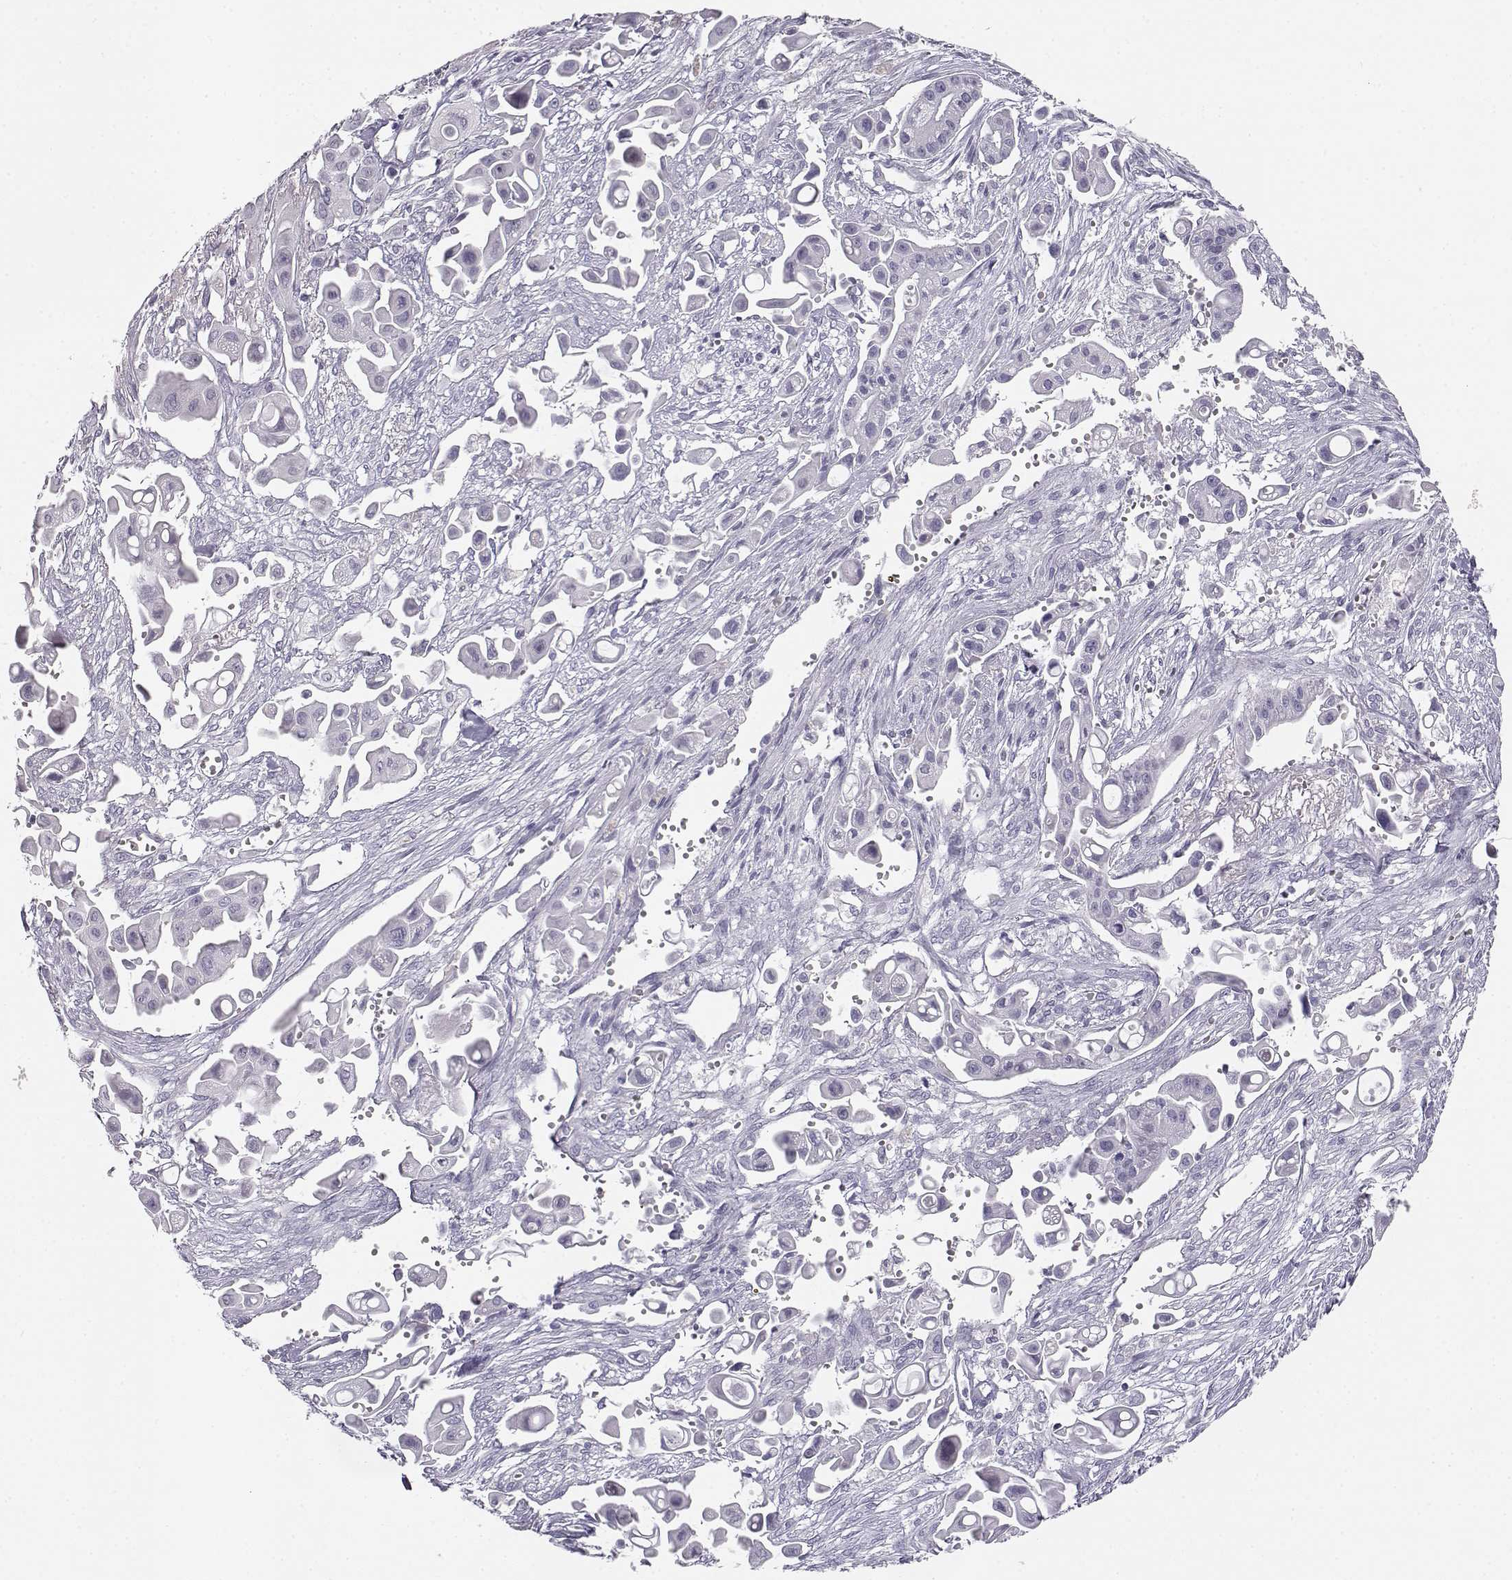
{"staining": {"intensity": "negative", "quantity": "none", "location": "none"}, "tissue": "pancreatic cancer", "cell_type": "Tumor cells", "image_type": "cancer", "snomed": [{"axis": "morphology", "description": "Adenocarcinoma, NOS"}, {"axis": "topography", "description": "Pancreas"}], "caption": "The immunohistochemistry histopathology image has no significant positivity in tumor cells of pancreatic cancer tissue.", "gene": "MYCBPAP", "patient": {"sex": "male", "age": 50}}